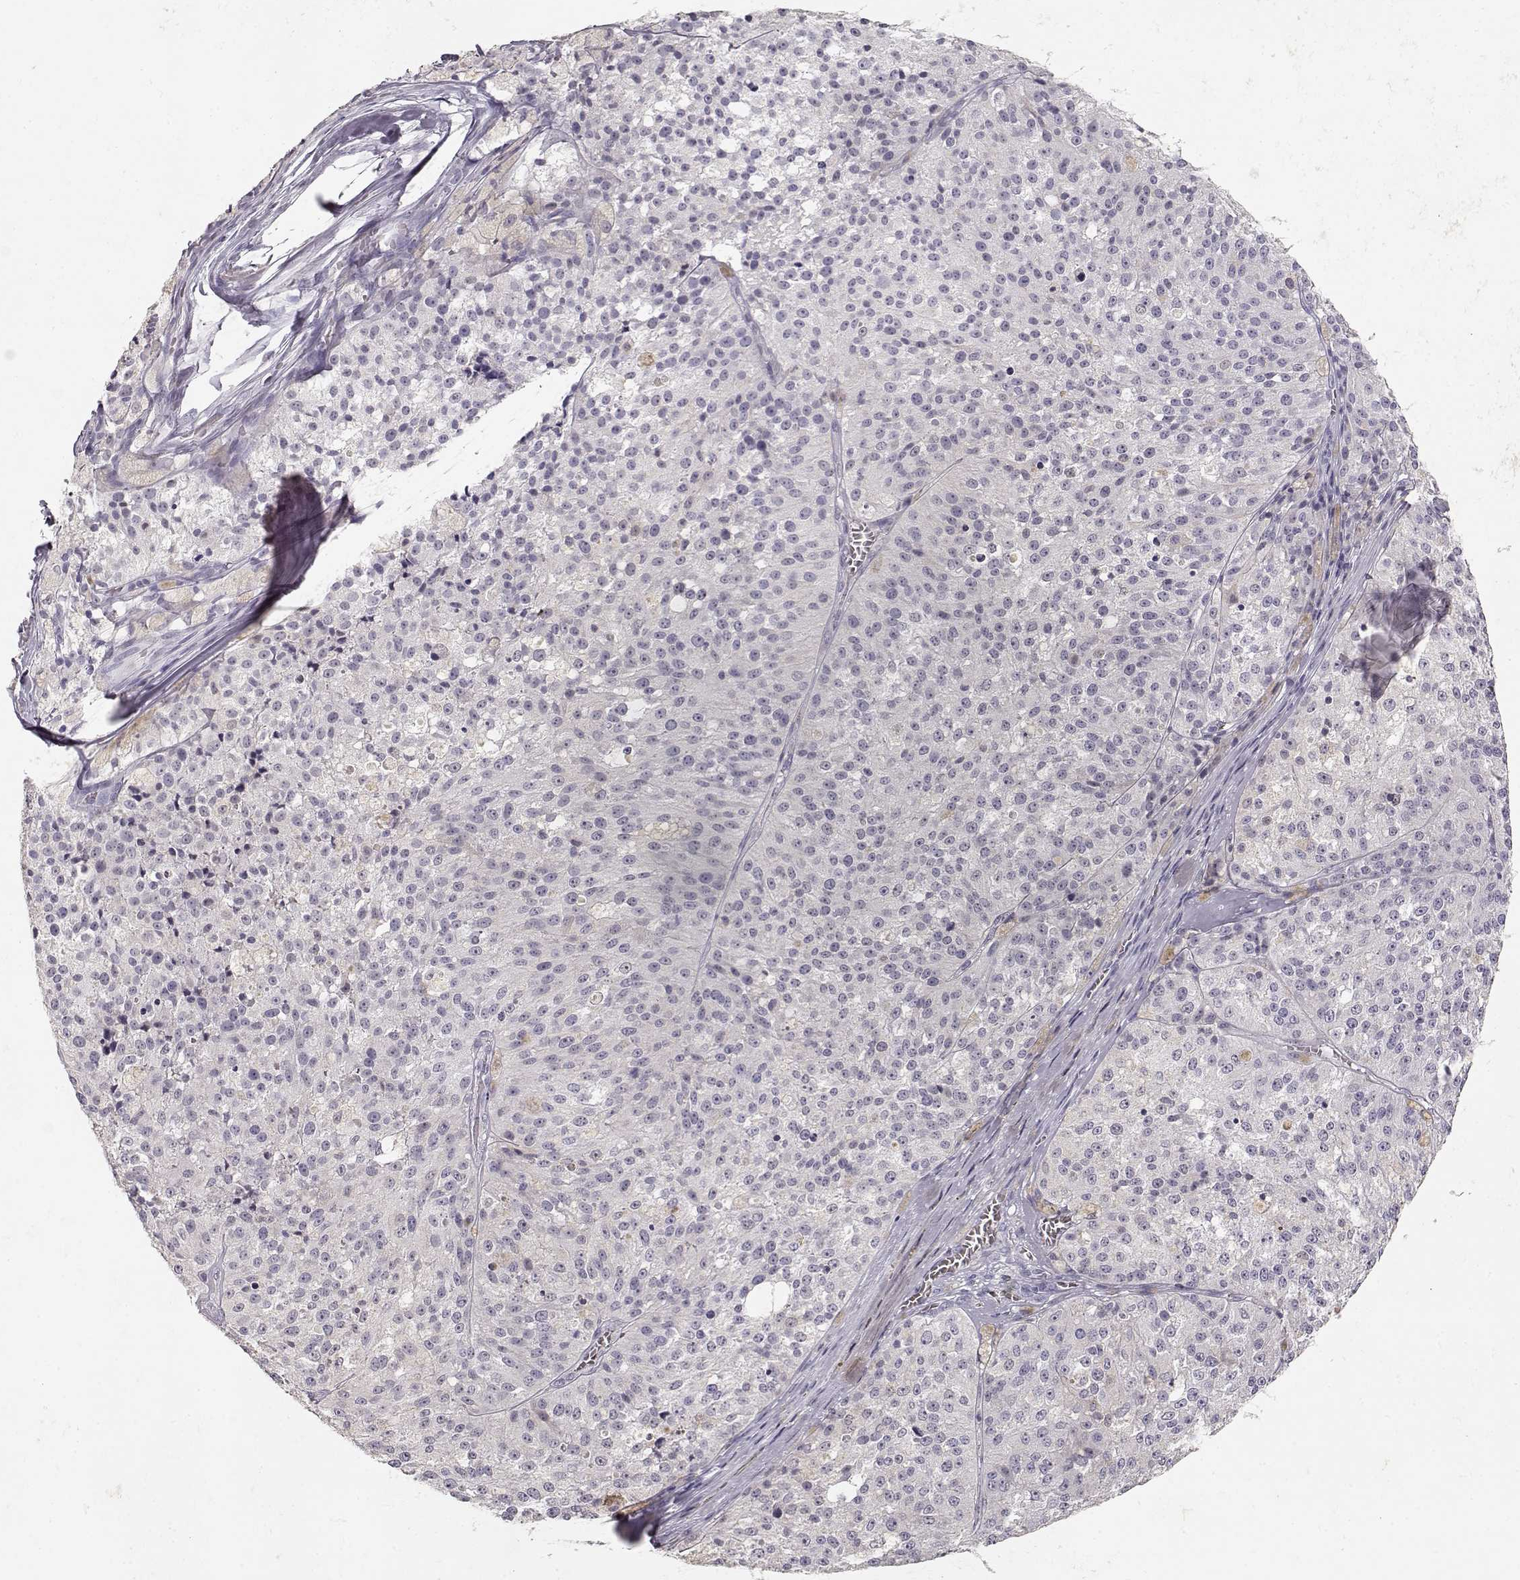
{"staining": {"intensity": "negative", "quantity": "none", "location": "none"}, "tissue": "melanoma", "cell_type": "Tumor cells", "image_type": "cancer", "snomed": [{"axis": "morphology", "description": "Malignant melanoma, Metastatic site"}, {"axis": "topography", "description": "Lymph node"}], "caption": "Malignant melanoma (metastatic site) was stained to show a protein in brown. There is no significant staining in tumor cells.", "gene": "TPH2", "patient": {"sex": "female", "age": 64}}